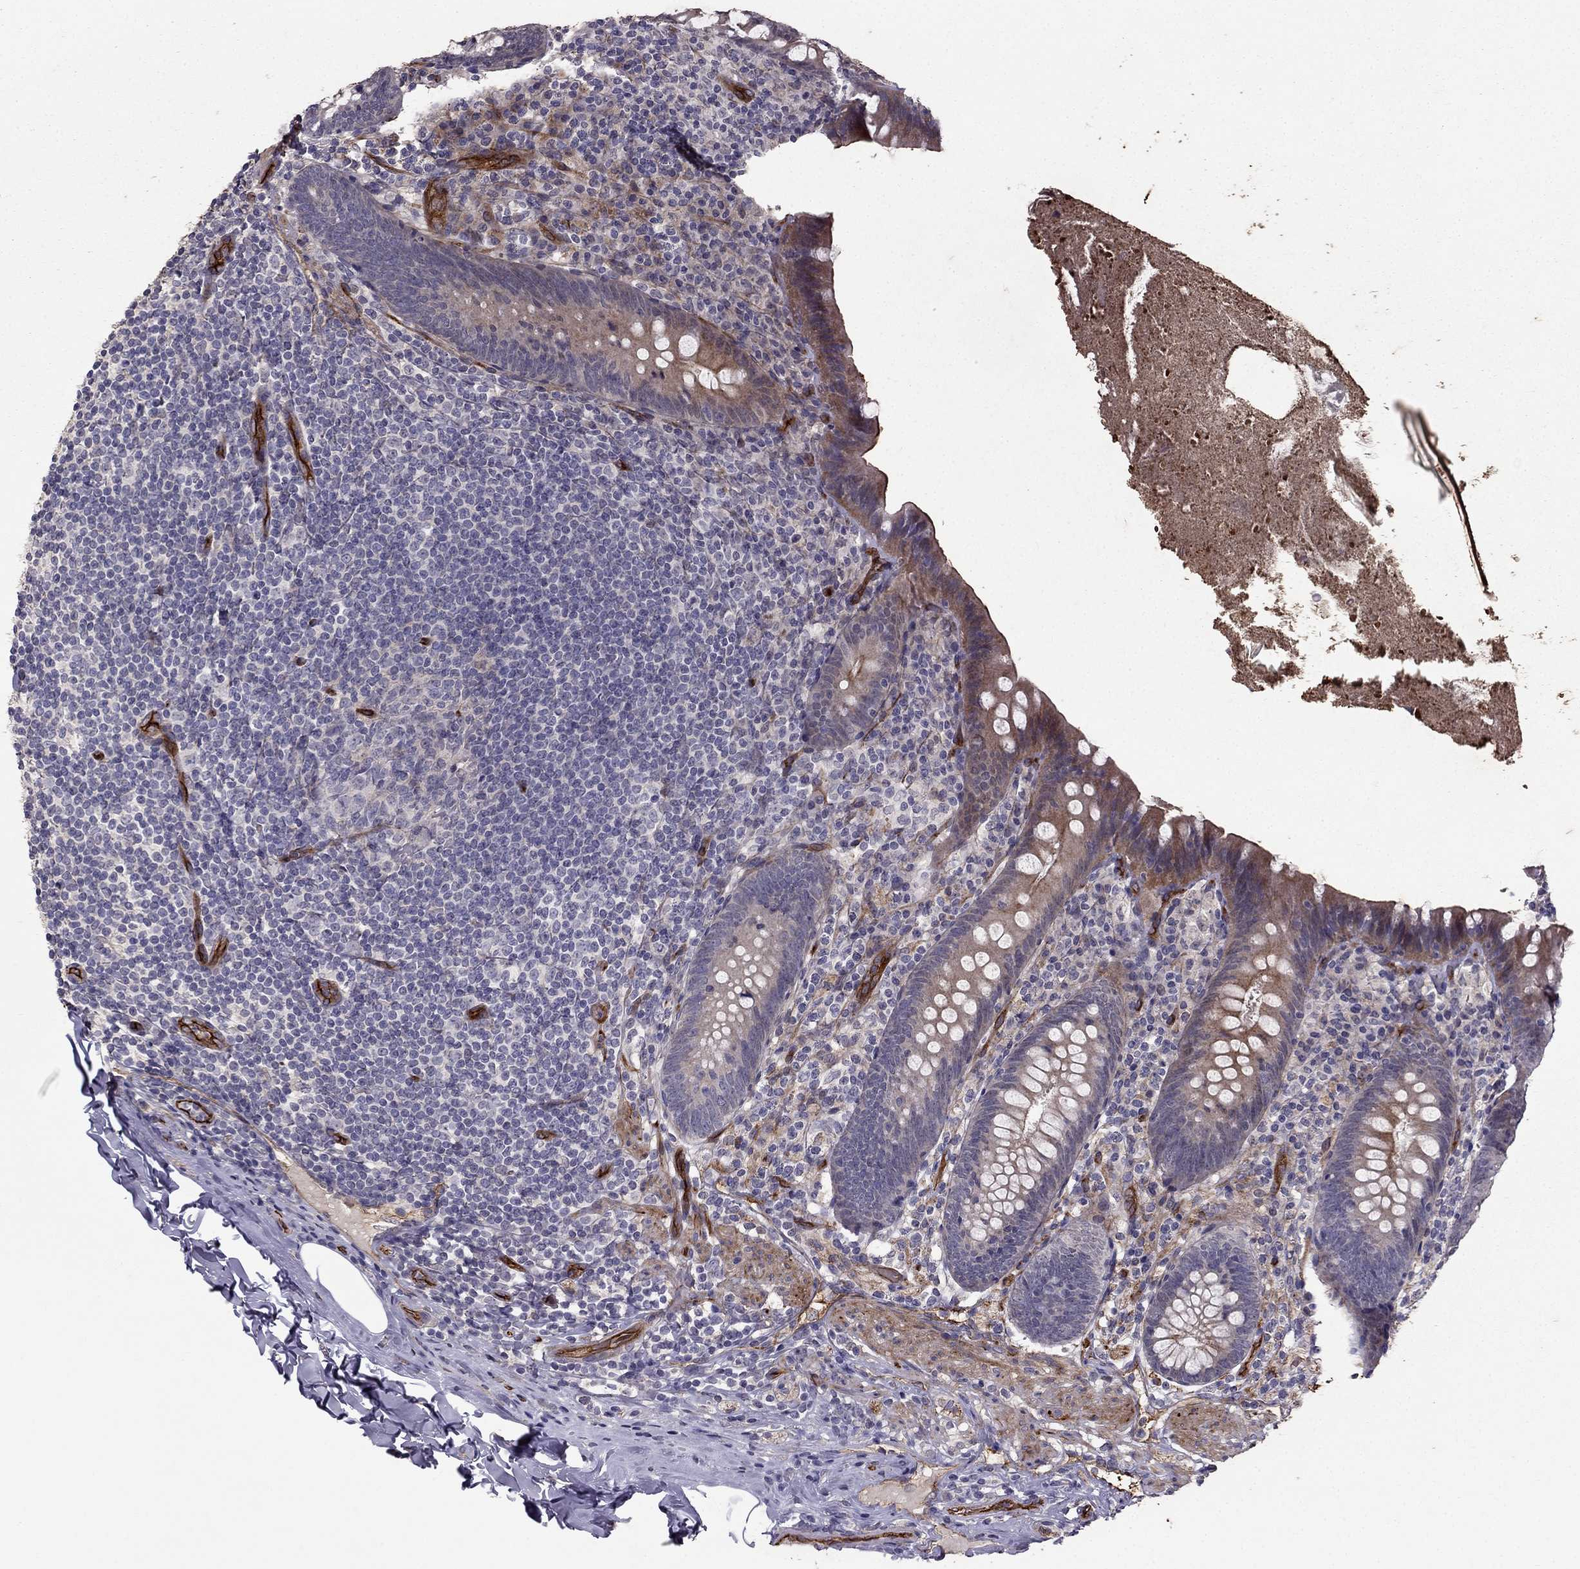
{"staining": {"intensity": "moderate", "quantity": "<25%", "location": "cytoplasmic/membranous"}, "tissue": "appendix", "cell_type": "Glandular cells", "image_type": "normal", "snomed": [{"axis": "morphology", "description": "Normal tissue, NOS"}, {"axis": "topography", "description": "Appendix"}], "caption": "The image displays immunohistochemical staining of normal appendix. There is moderate cytoplasmic/membranous positivity is identified in about <25% of glandular cells.", "gene": "RASIP1", "patient": {"sex": "male", "age": 47}}